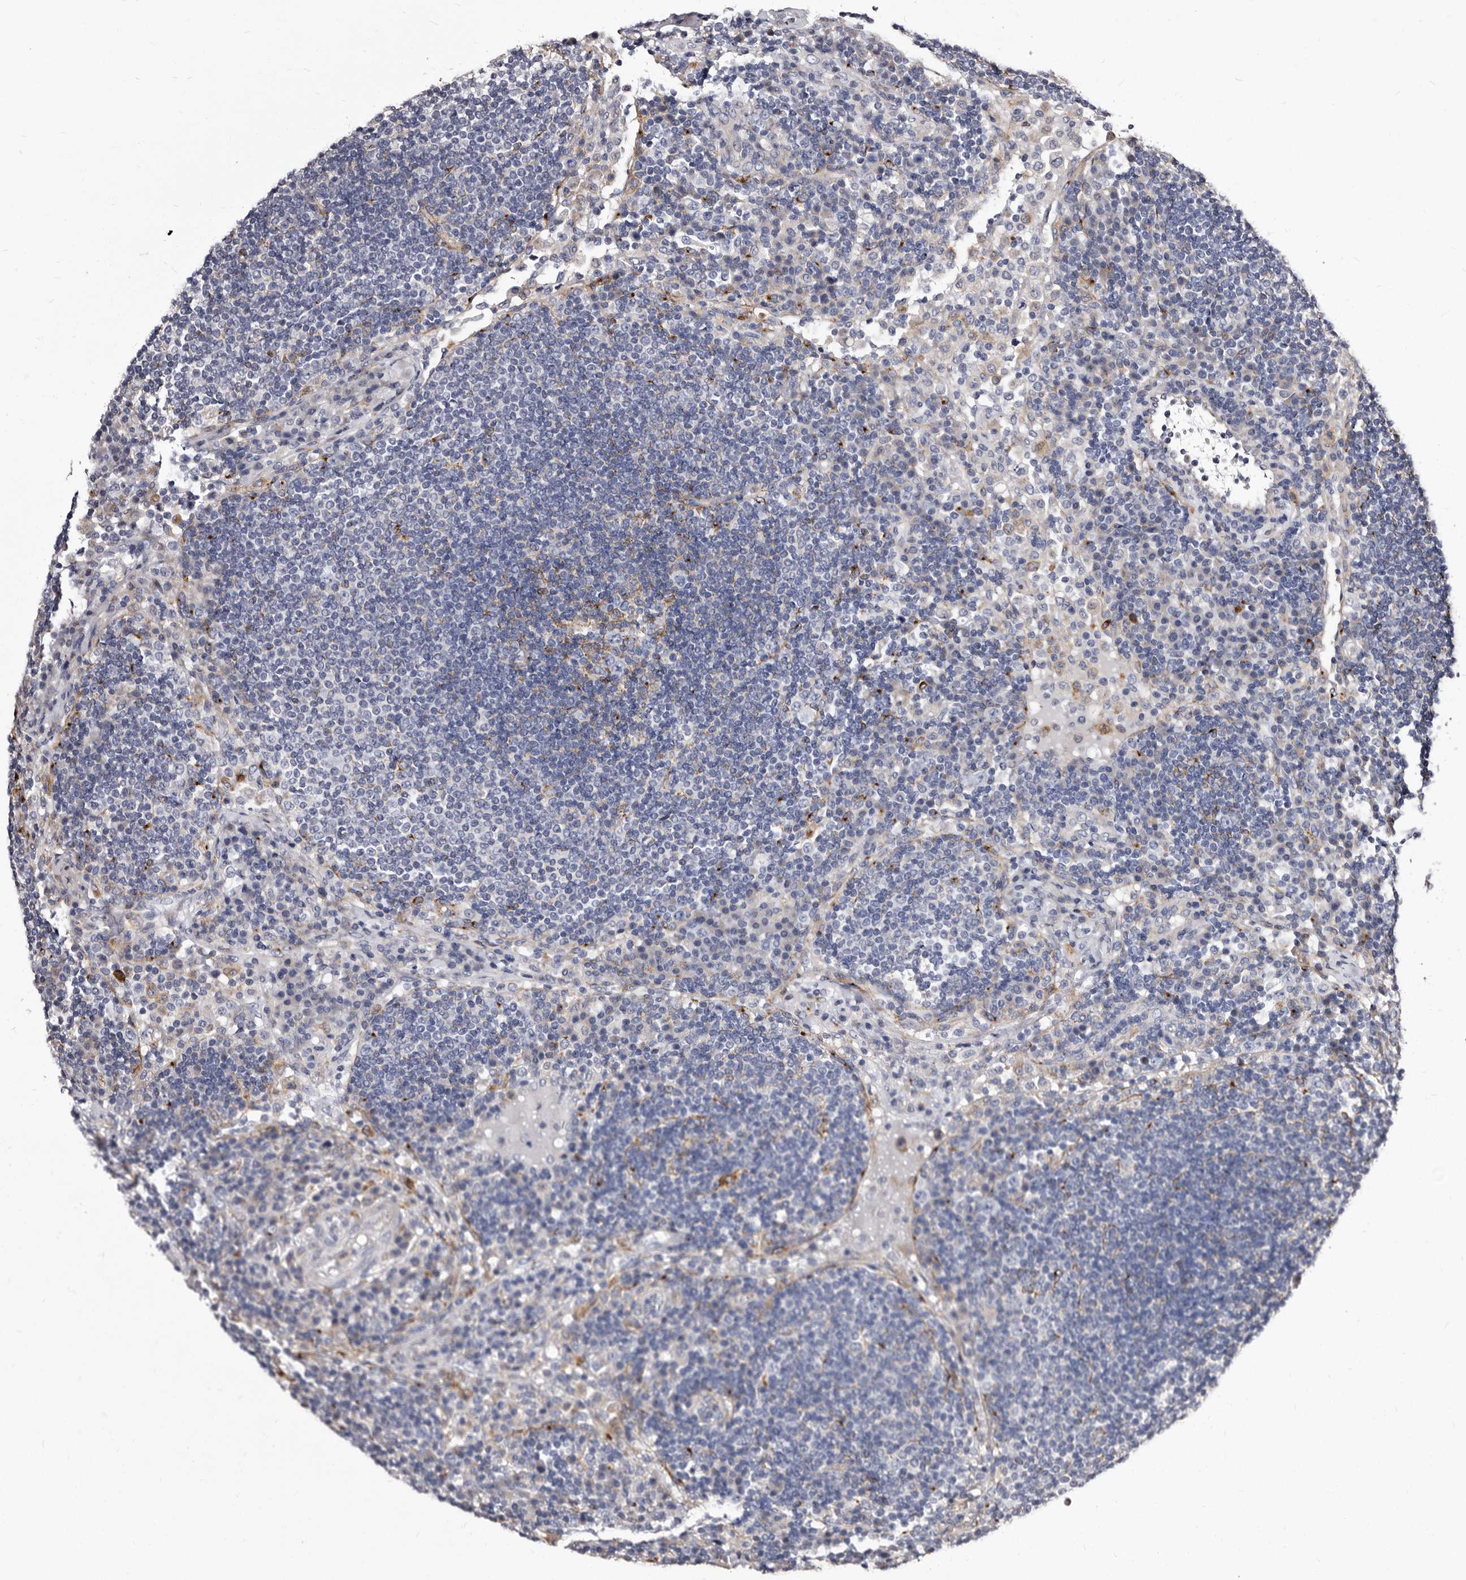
{"staining": {"intensity": "negative", "quantity": "none", "location": "none"}, "tissue": "lymph node", "cell_type": "Germinal center cells", "image_type": "normal", "snomed": [{"axis": "morphology", "description": "Normal tissue, NOS"}, {"axis": "topography", "description": "Lymph node"}], "caption": "IHC image of benign human lymph node stained for a protein (brown), which reveals no expression in germinal center cells.", "gene": "AUNIP", "patient": {"sex": "female", "age": 53}}